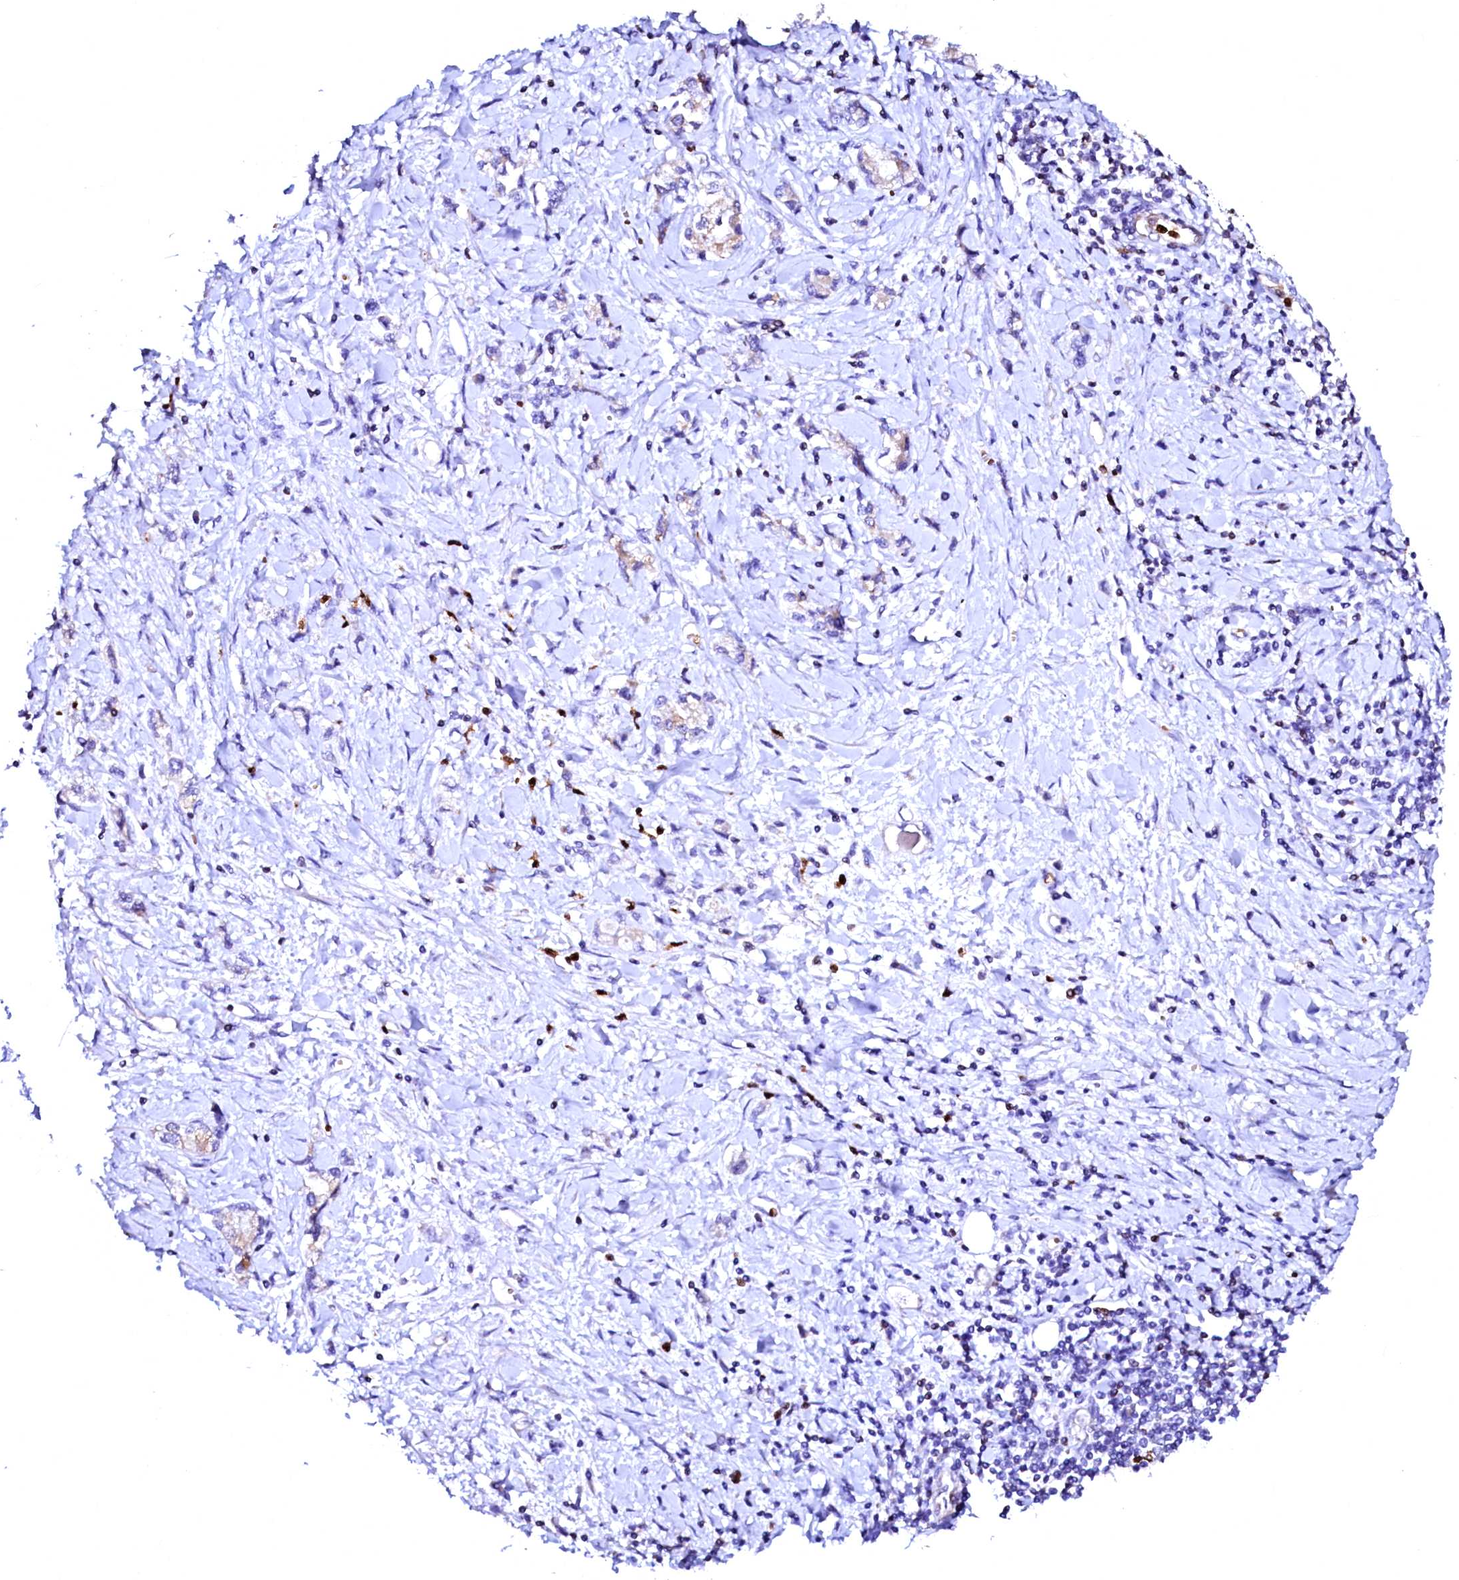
{"staining": {"intensity": "negative", "quantity": "none", "location": "none"}, "tissue": "stomach cancer", "cell_type": "Tumor cells", "image_type": "cancer", "snomed": [{"axis": "morphology", "description": "Adenocarcinoma, NOS"}, {"axis": "topography", "description": "Stomach"}], "caption": "A micrograph of human stomach adenocarcinoma is negative for staining in tumor cells.", "gene": "RAB27A", "patient": {"sex": "female", "age": 76}}